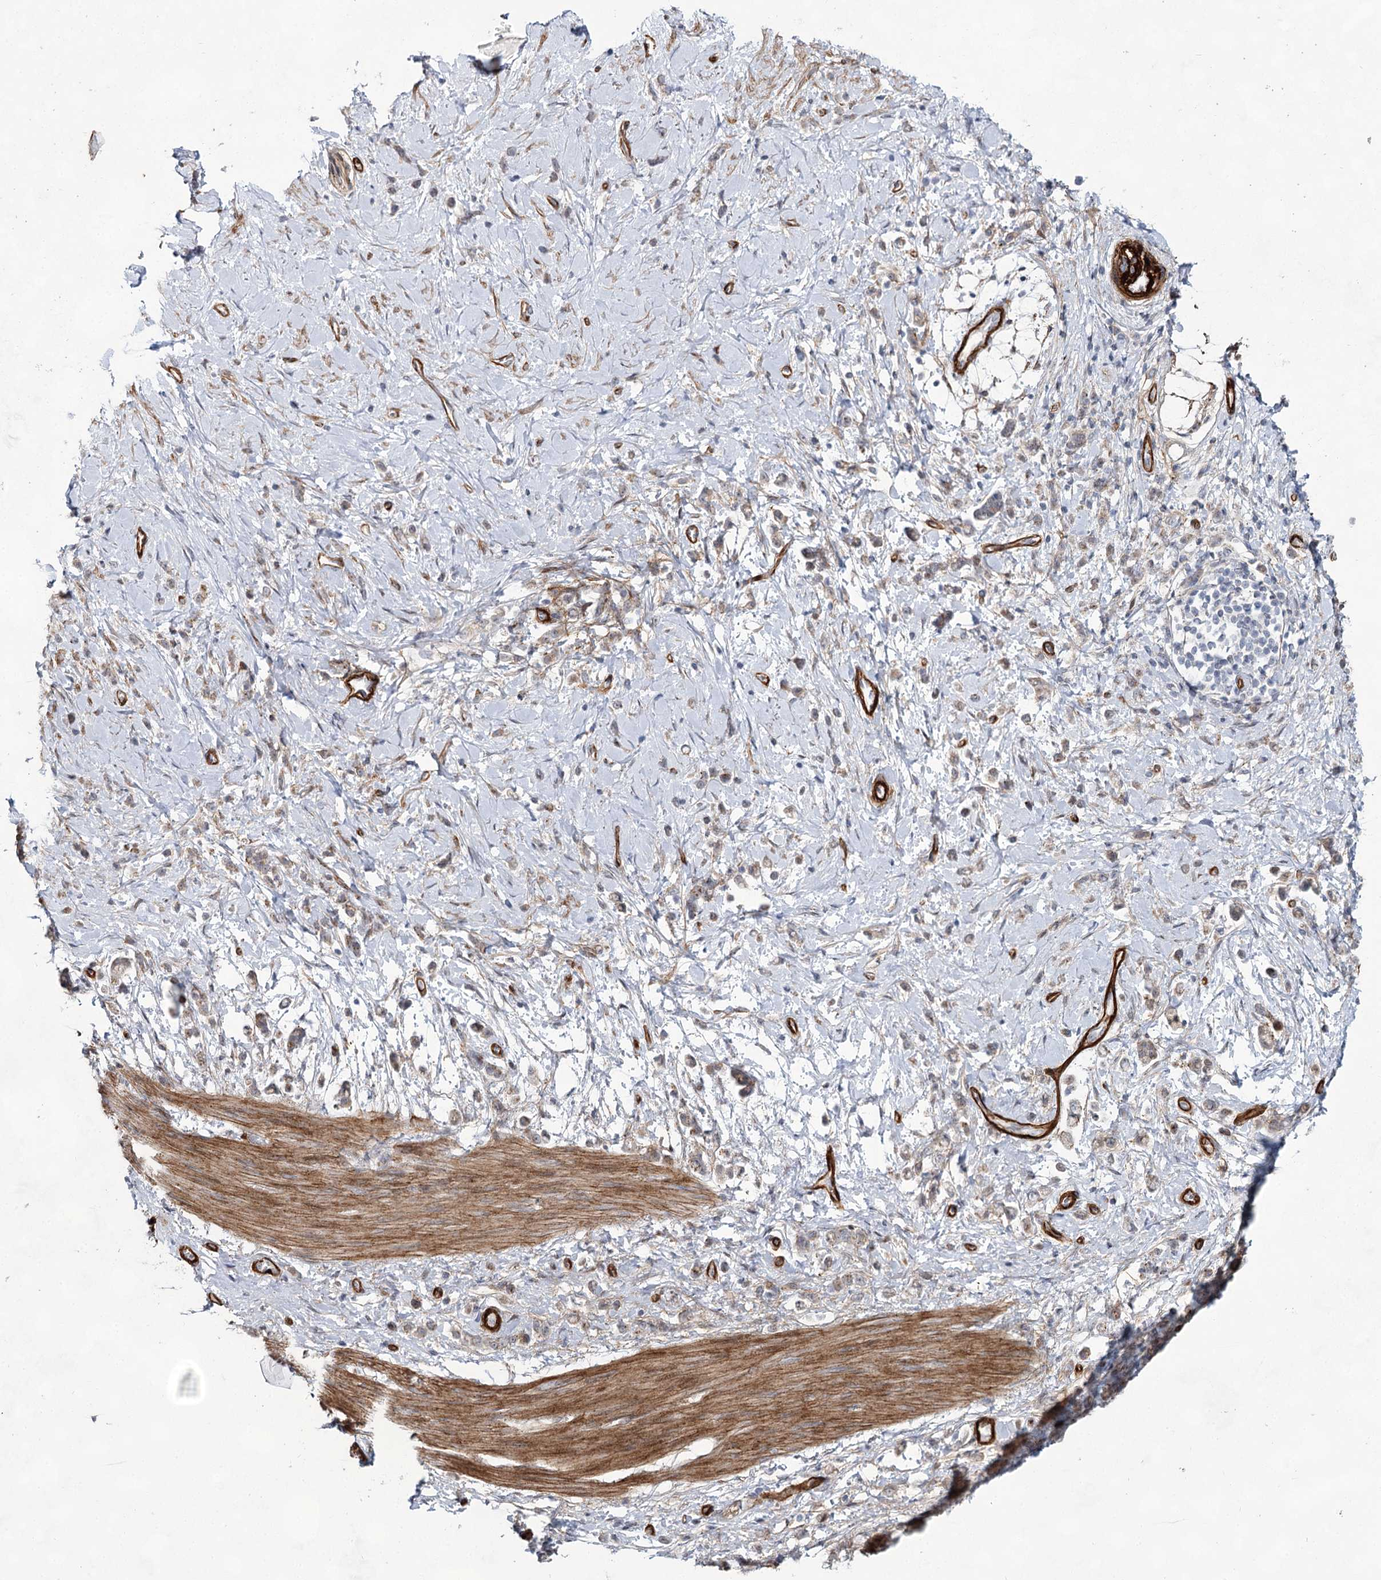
{"staining": {"intensity": "weak", "quantity": "25%-75%", "location": "cytoplasmic/membranous"}, "tissue": "stomach cancer", "cell_type": "Tumor cells", "image_type": "cancer", "snomed": [{"axis": "morphology", "description": "Adenocarcinoma, NOS"}, {"axis": "topography", "description": "Stomach"}], "caption": "The photomicrograph reveals staining of stomach cancer, revealing weak cytoplasmic/membranous protein staining (brown color) within tumor cells.", "gene": "ATL2", "patient": {"sex": "female", "age": 60}}